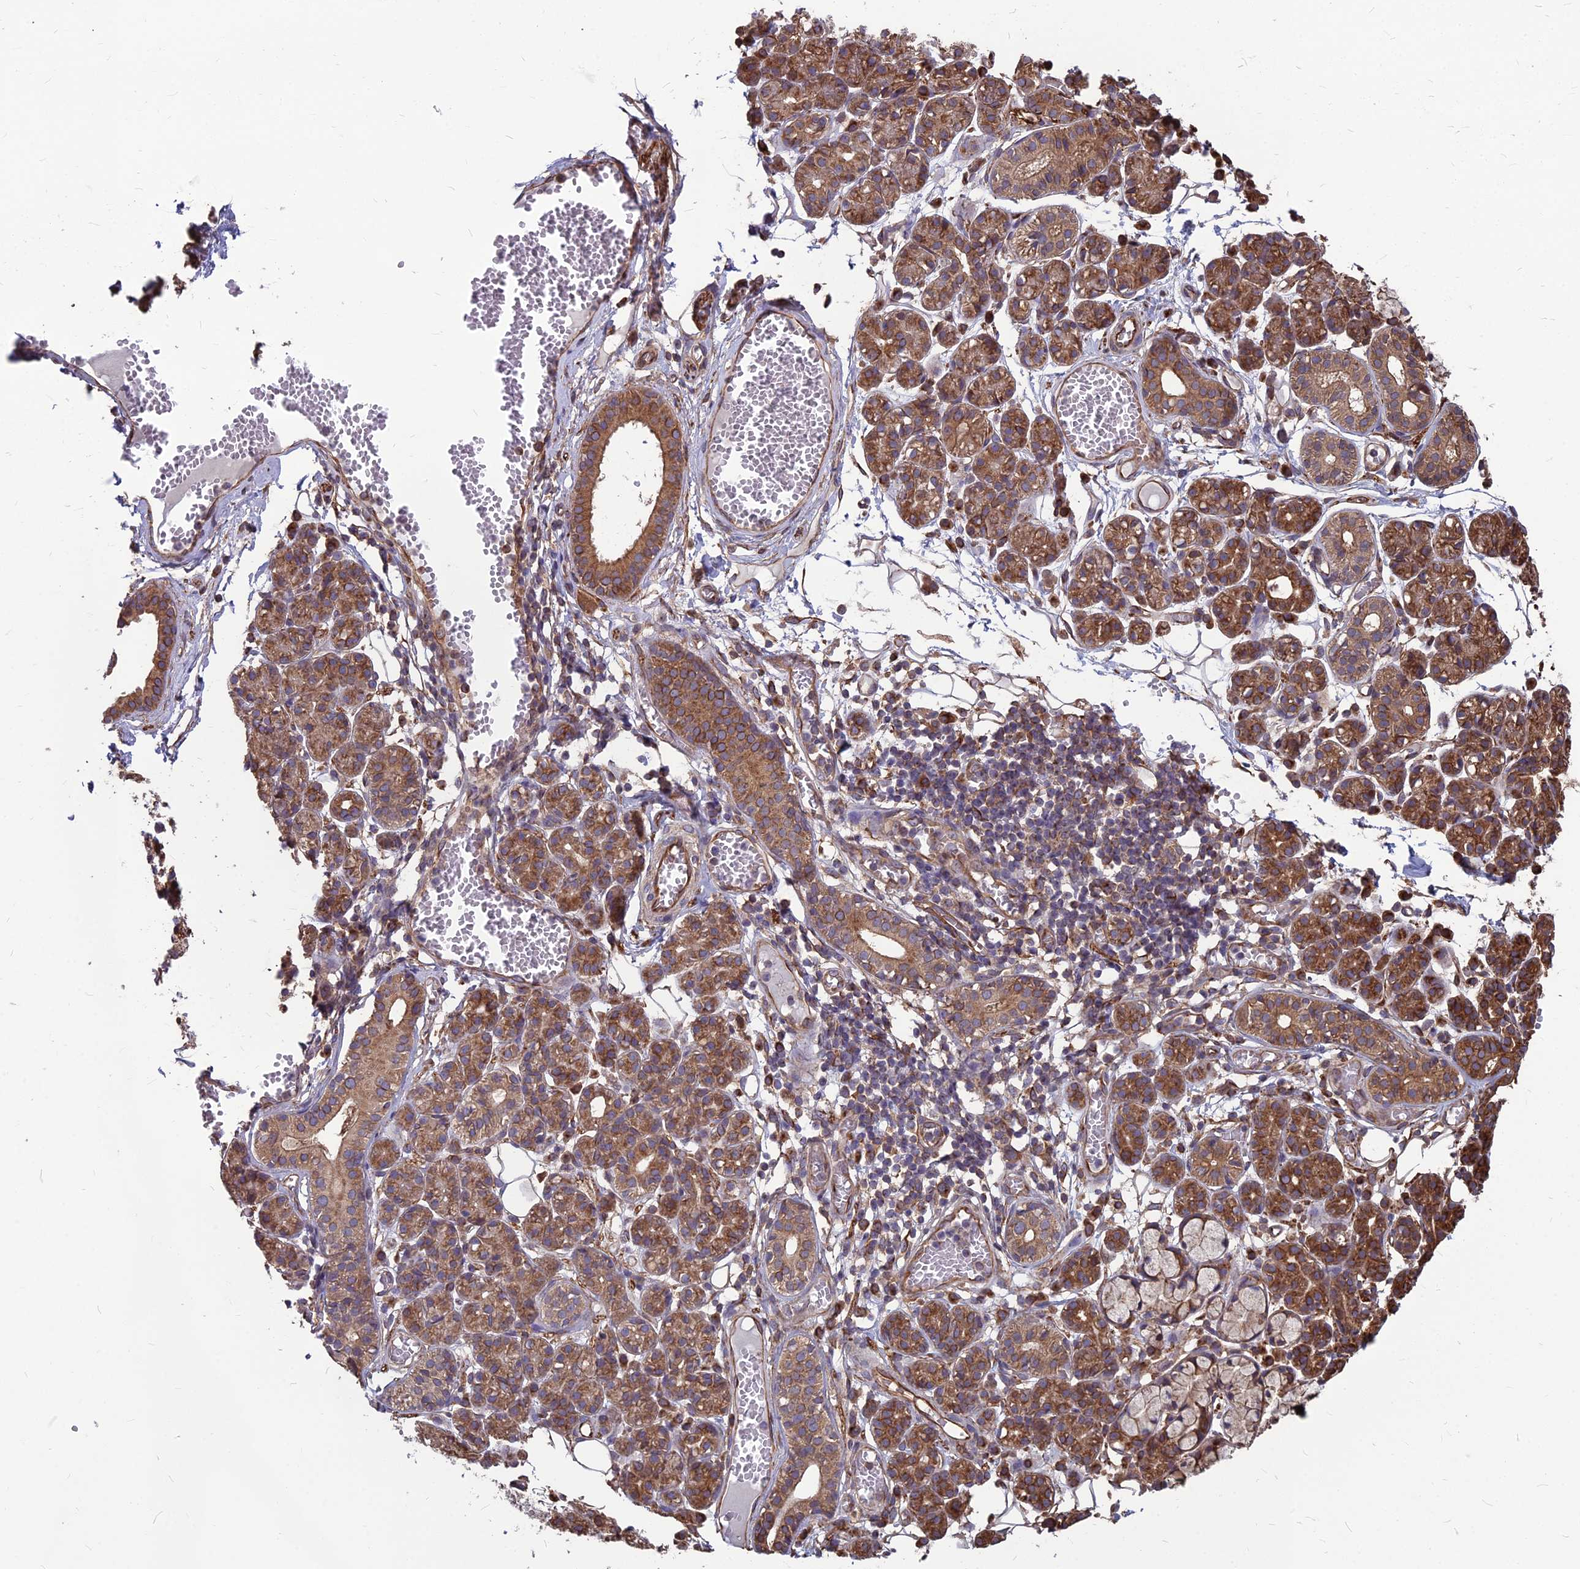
{"staining": {"intensity": "strong", "quantity": "25%-75%", "location": "cytoplasmic/membranous,nuclear"}, "tissue": "salivary gland", "cell_type": "Glandular cells", "image_type": "normal", "snomed": [{"axis": "morphology", "description": "Normal tissue, NOS"}, {"axis": "topography", "description": "Salivary gland"}], "caption": "A photomicrograph of human salivary gland stained for a protein demonstrates strong cytoplasmic/membranous,nuclear brown staining in glandular cells. (Stains: DAB in brown, nuclei in blue, Microscopy: brightfield microscopy at high magnification).", "gene": "LSM6", "patient": {"sex": "male", "age": 63}}